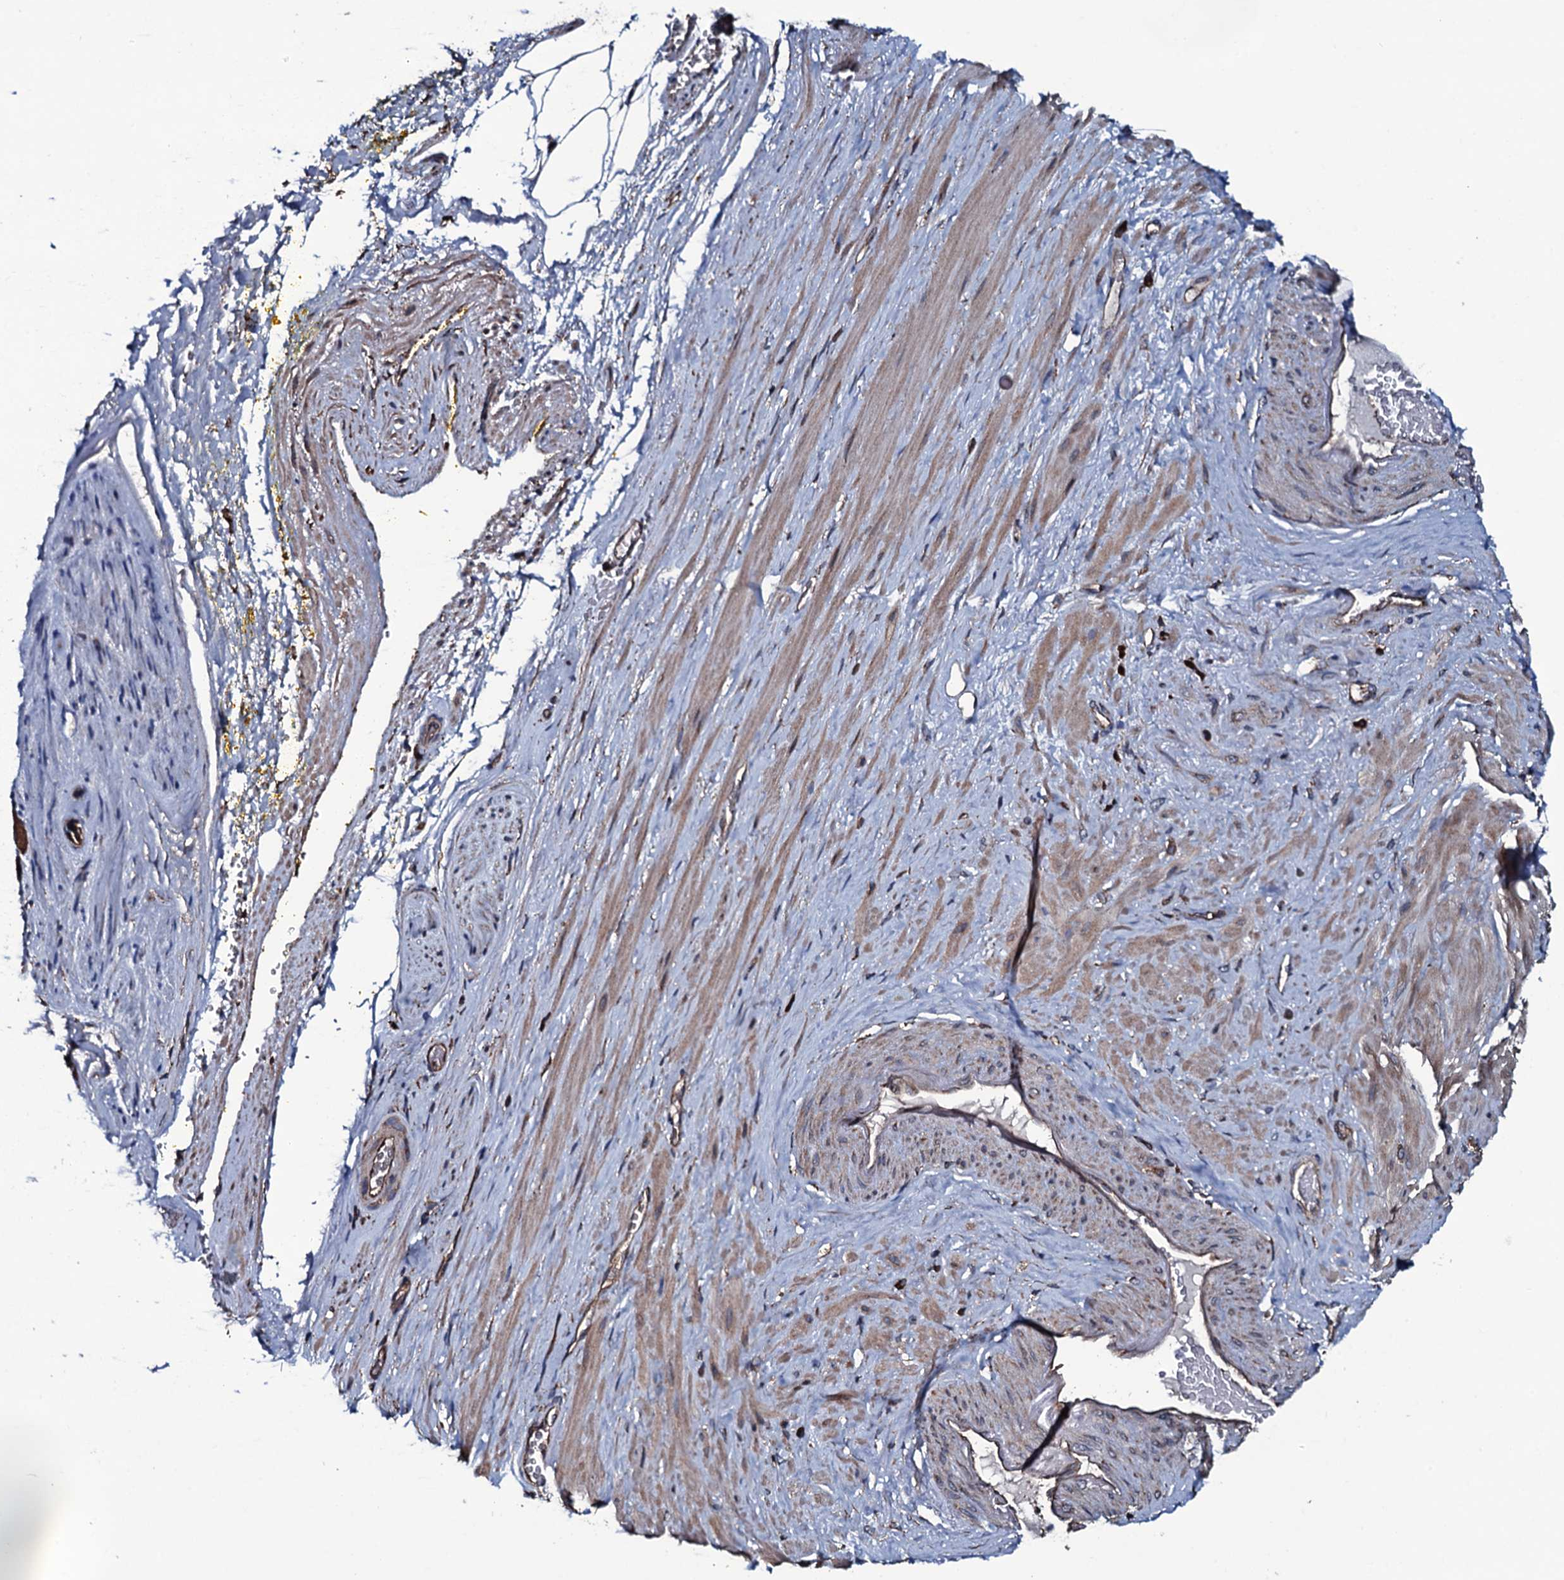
{"staining": {"intensity": "negative", "quantity": "none", "location": "none"}, "tissue": "adipose tissue", "cell_type": "Adipocytes", "image_type": "normal", "snomed": [{"axis": "morphology", "description": "Normal tissue, NOS"}, {"axis": "morphology", "description": "Adenocarcinoma, Low grade"}, {"axis": "topography", "description": "Prostate"}, {"axis": "topography", "description": "Peripheral nerve tissue"}], "caption": "This is an IHC image of normal adipose tissue. There is no staining in adipocytes.", "gene": "RAB12", "patient": {"sex": "male", "age": 63}}